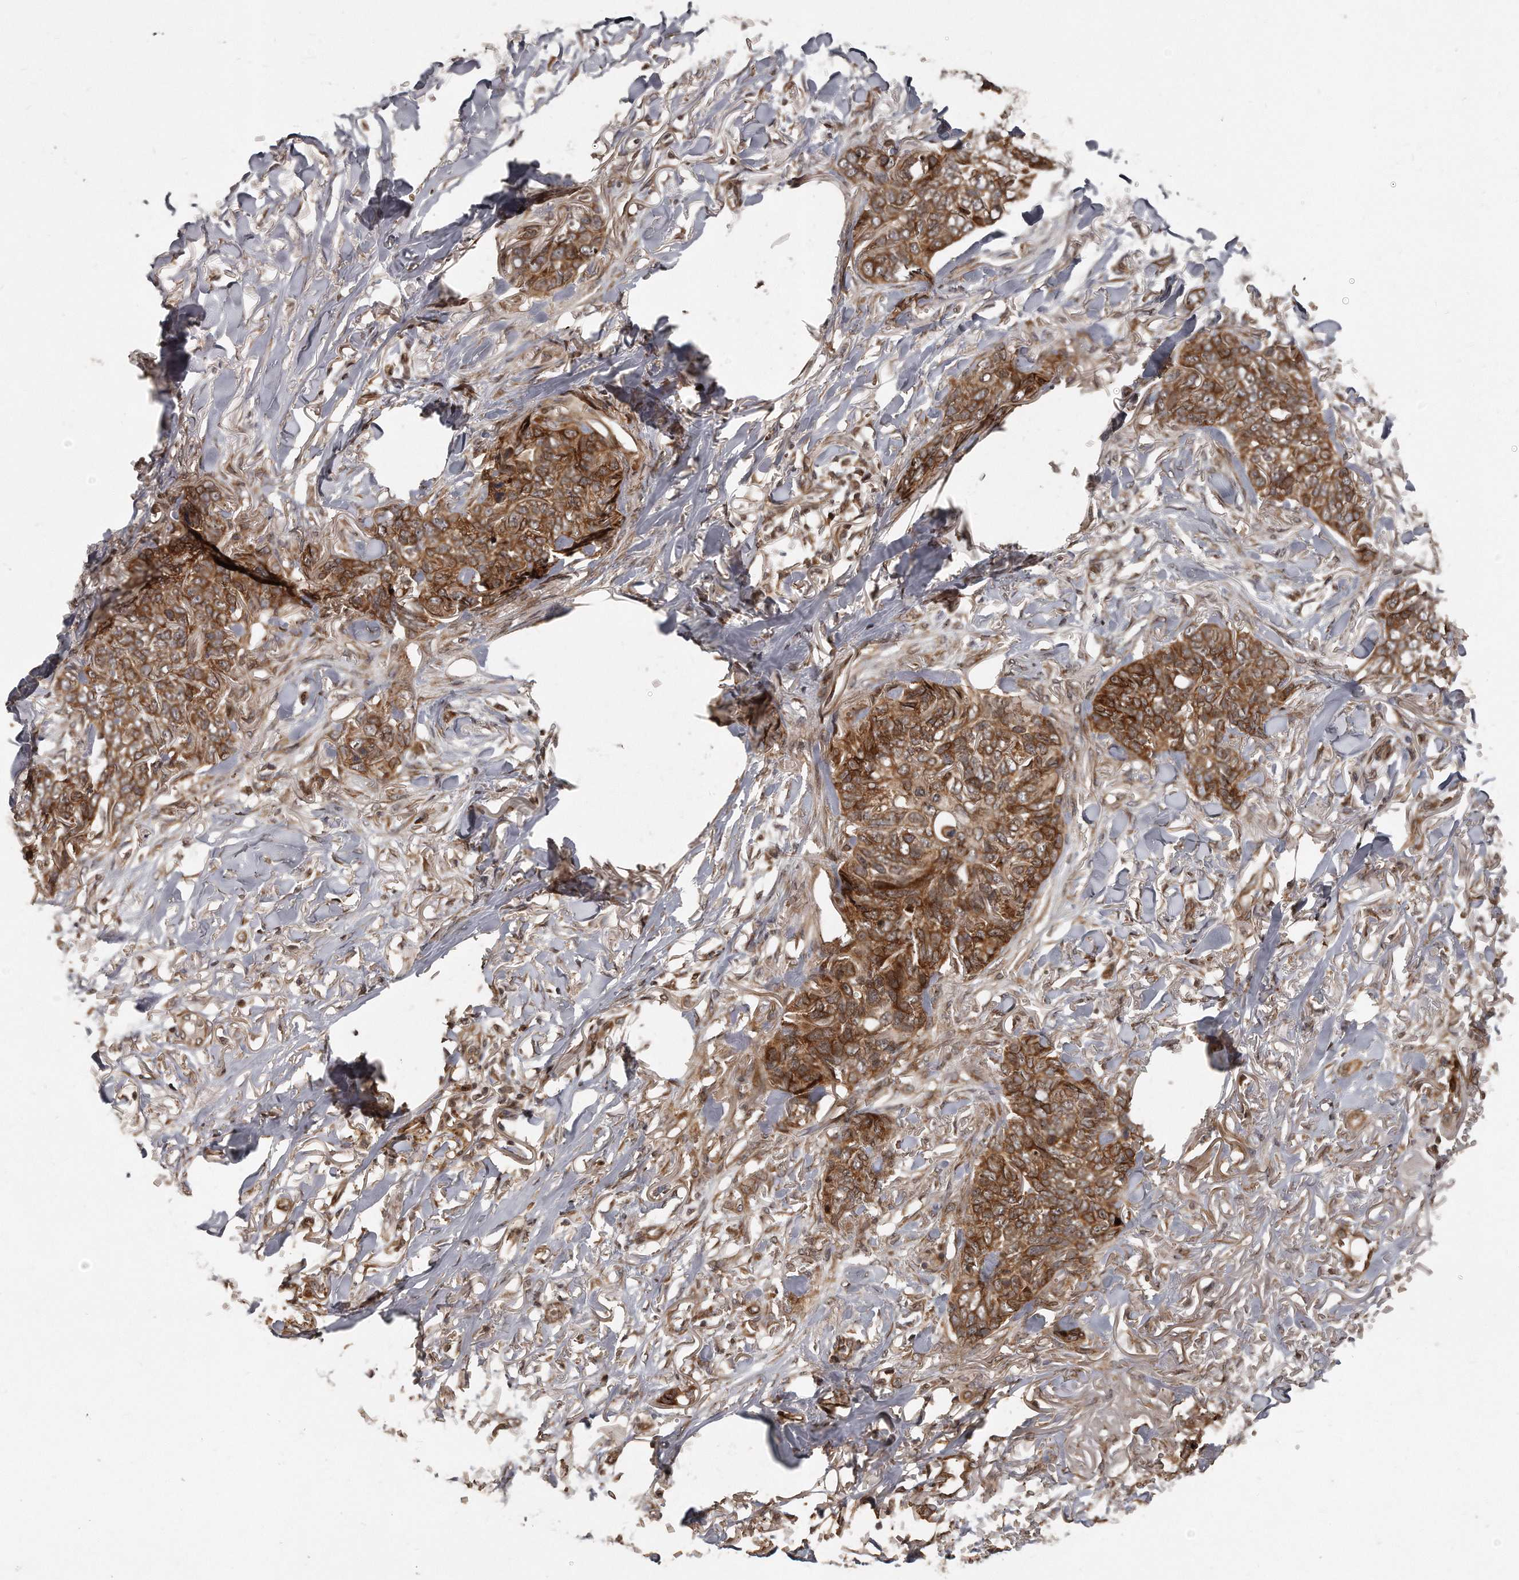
{"staining": {"intensity": "strong", "quantity": ">75%", "location": "cytoplasmic/membranous"}, "tissue": "skin cancer", "cell_type": "Tumor cells", "image_type": "cancer", "snomed": [{"axis": "morphology", "description": "Normal tissue, NOS"}, {"axis": "morphology", "description": "Basal cell carcinoma"}, {"axis": "topography", "description": "Skin"}], "caption": "IHC image of neoplastic tissue: skin cancer (basal cell carcinoma) stained using immunohistochemistry (IHC) displays high levels of strong protein expression localized specifically in the cytoplasmic/membranous of tumor cells, appearing as a cytoplasmic/membranous brown color.", "gene": "GCH1", "patient": {"sex": "male", "age": 77}}